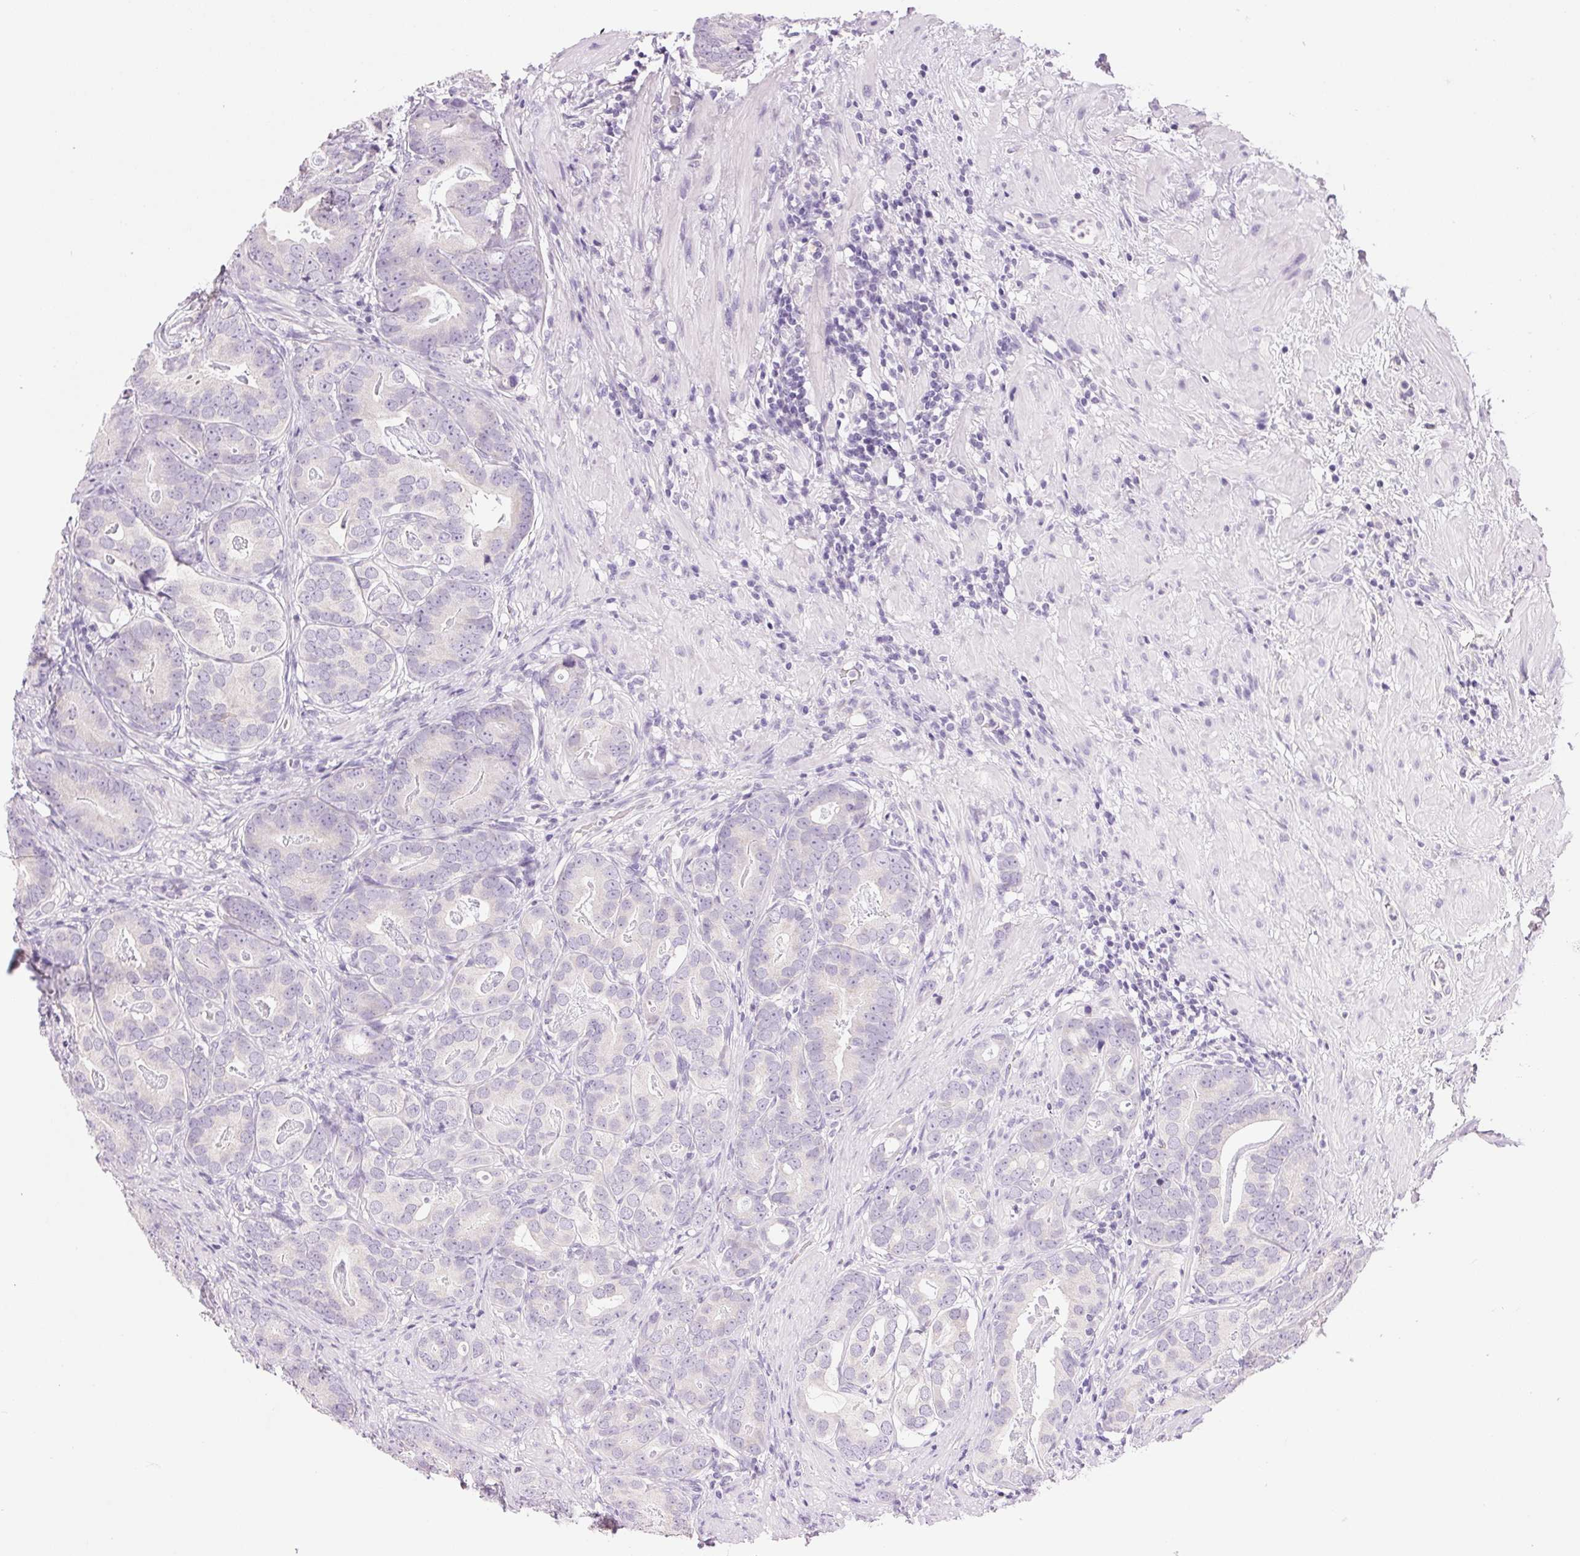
{"staining": {"intensity": "negative", "quantity": "none", "location": "none"}, "tissue": "prostate cancer", "cell_type": "Tumor cells", "image_type": "cancer", "snomed": [{"axis": "morphology", "description": "Adenocarcinoma, Low grade"}, {"axis": "topography", "description": "Prostate and seminal vesicle, NOS"}], "caption": "This is a photomicrograph of immunohistochemistry (IHC) staining of low-grade adenocarcinoma (prostate), which shows no staining in tumor cells.", "gene": "HSD17B2", "patient": {"sex": "male", "age": 71}}